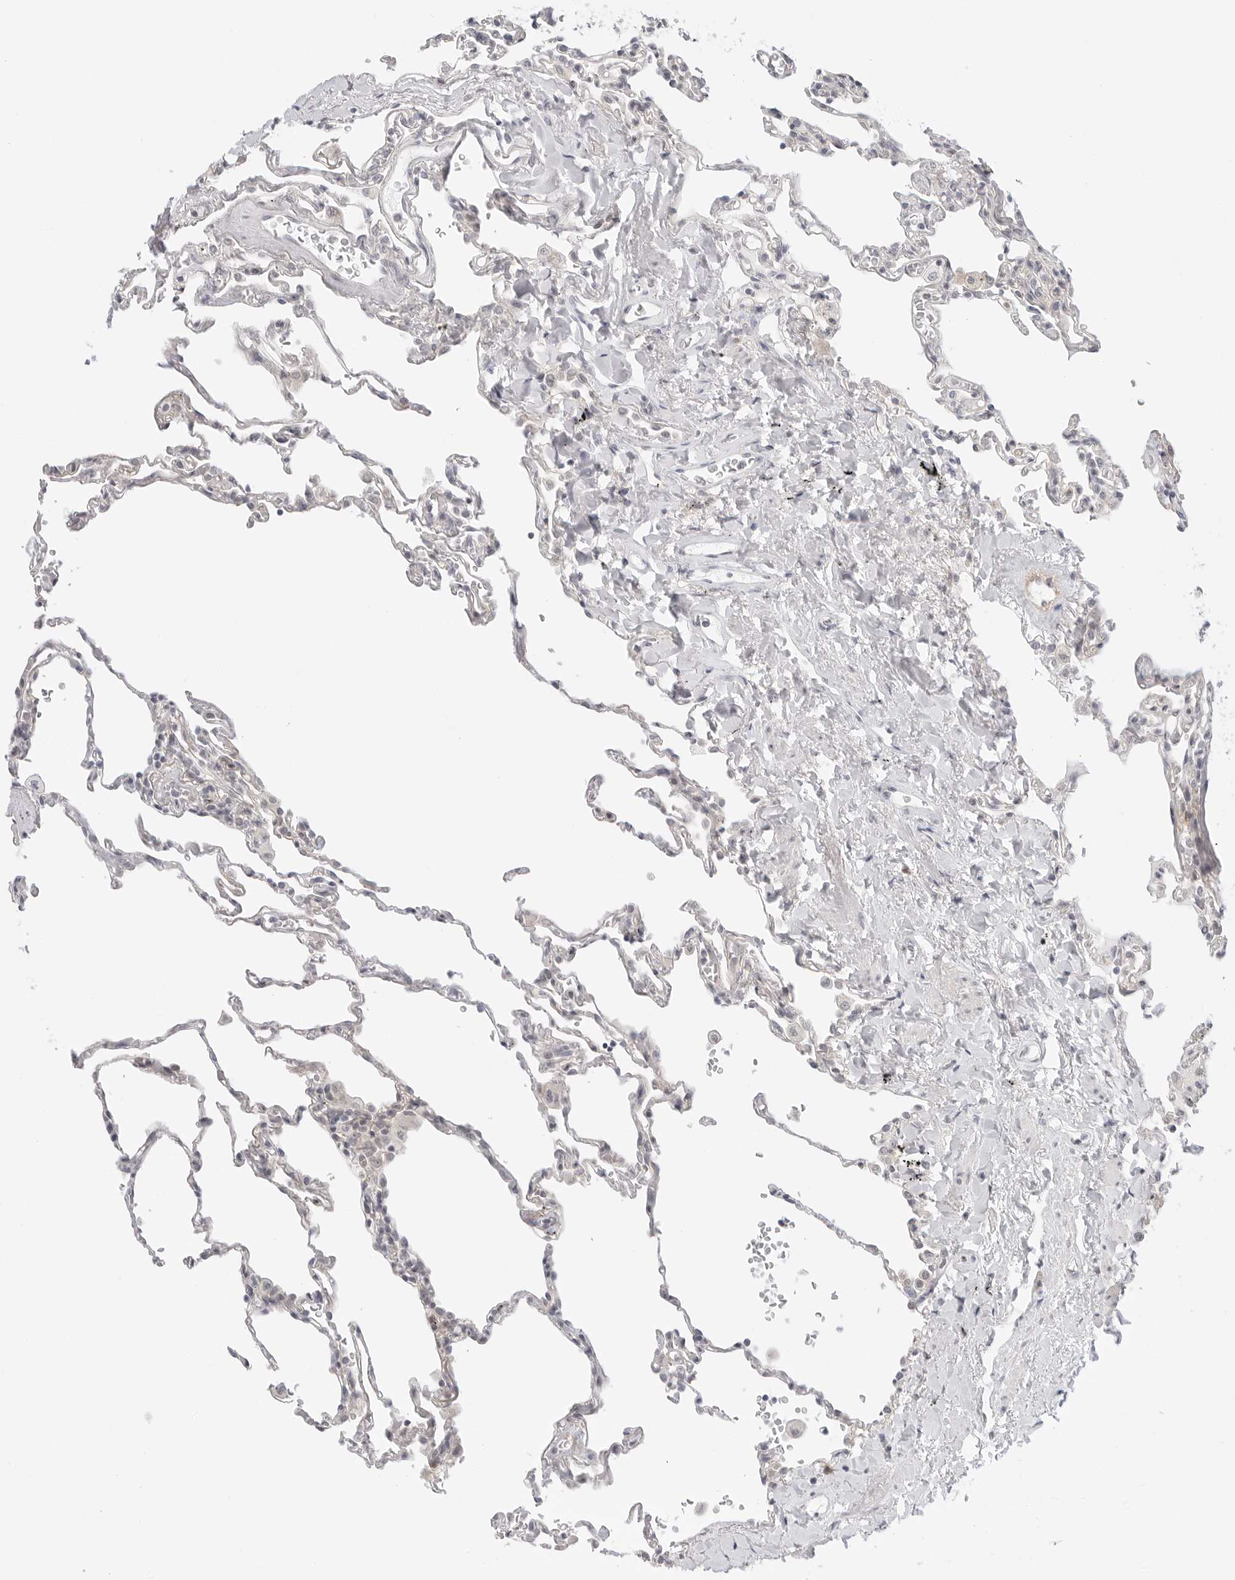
{"staining": {"intensity": "negative", "quantity": "none", "location": "none"}, "tissue": "lung", "cell_type": "Alveolar cells", "image_type": "normal", "snomed": [{"axis": "morphology", "description": "Normal tissue, NOS"}, {"axis": "topography", "description": "Lung"}], "caption": "Immunohistochemical staining of benign lung exhibits no significant expression in alveolar cells.", "gene": "TCP1", "patient": {"sex": "male", "age": 59}}